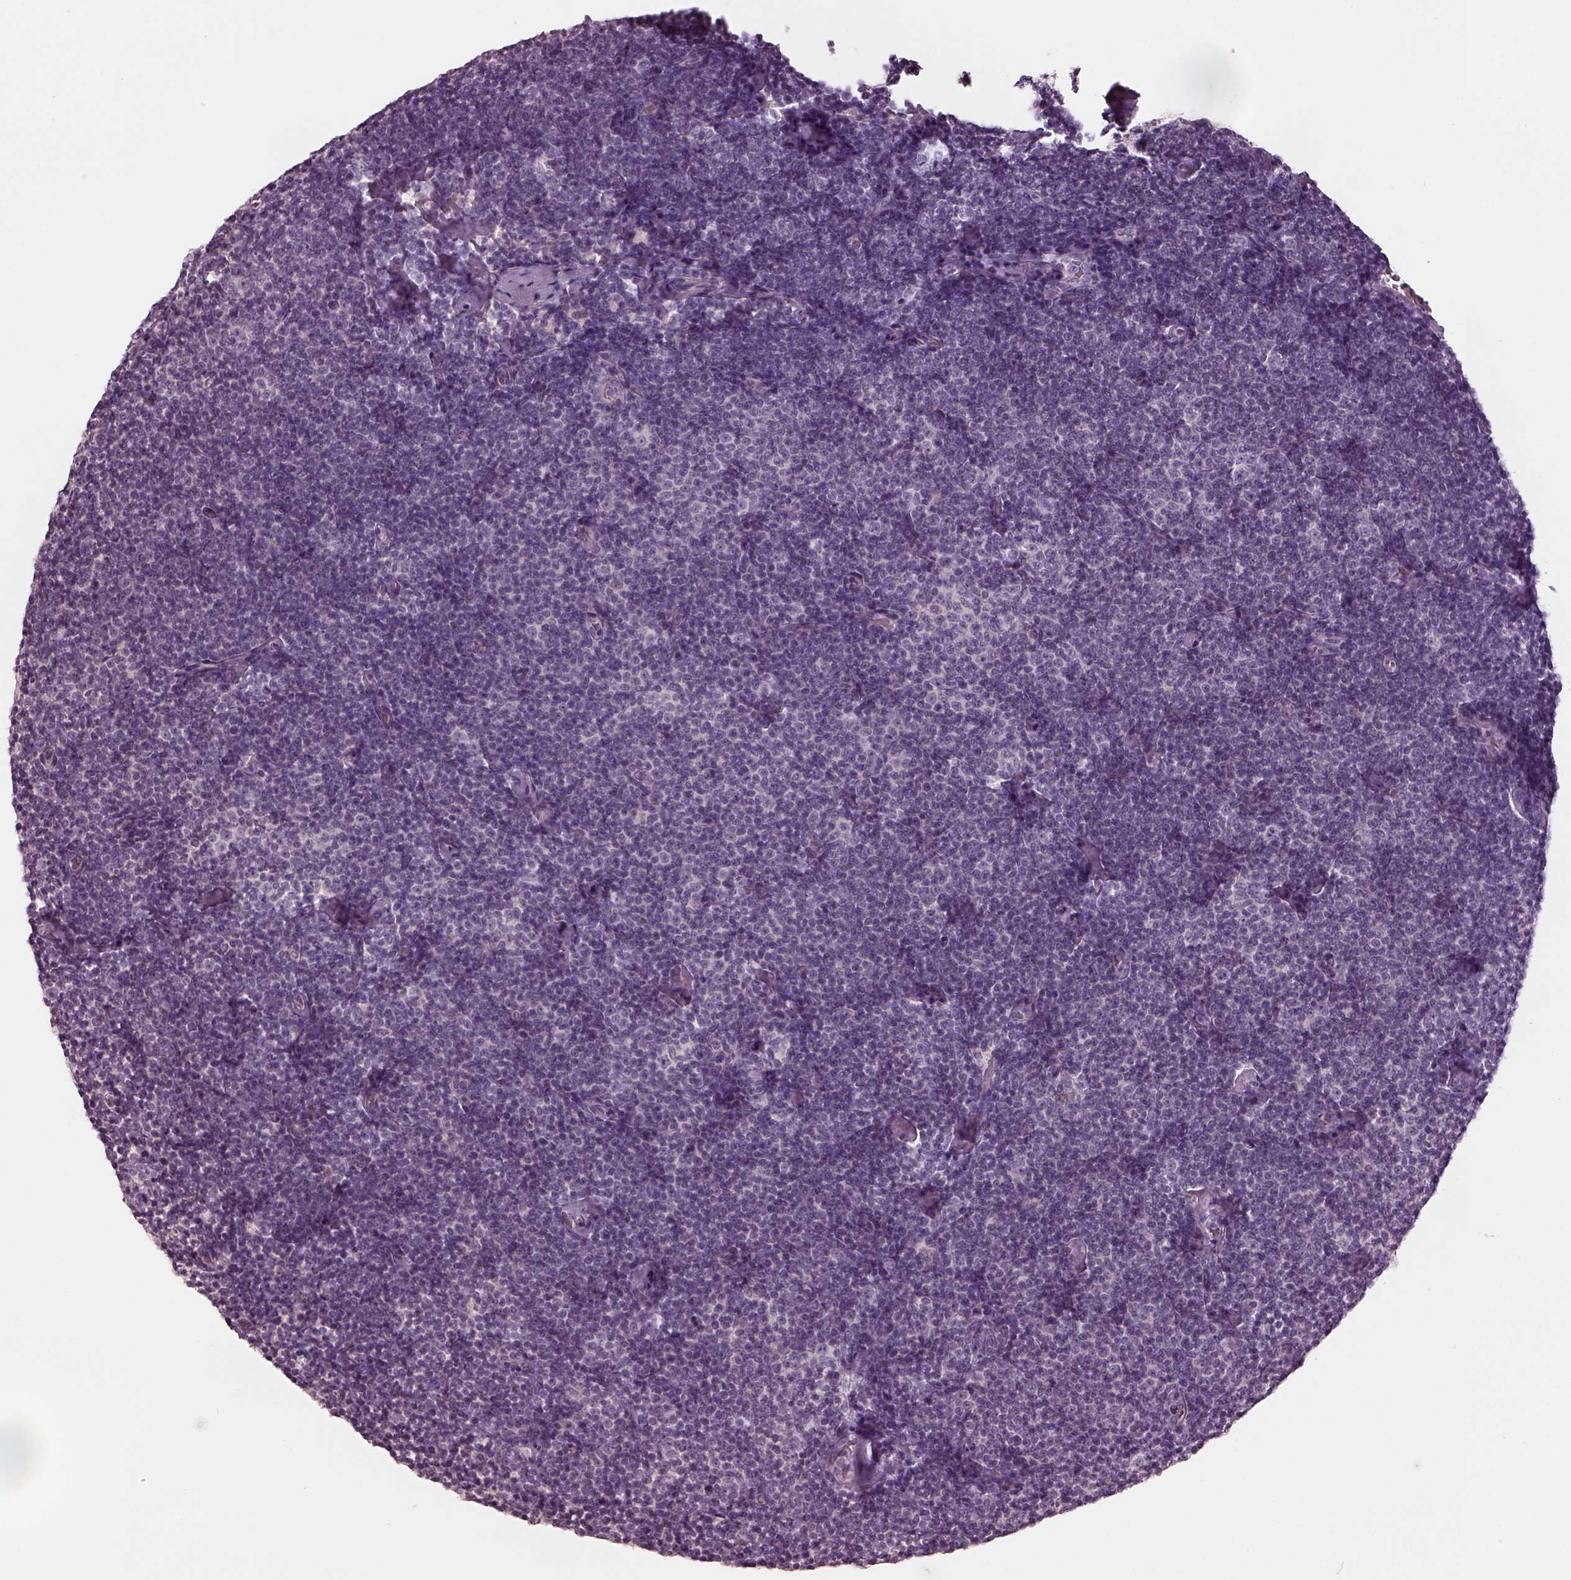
{"staining": {"intensity": "negative", "quantity": "none", "location": "none"}, "tissue": "lymphoma", "cell_type": "Tumor cells", "image_type": "cancer", "snomed": [{"axis": "morphology", "description": "Malignant lymphoma, non-Hodgkin's type, Low grade"}, {"axis": "topography", "description": "Lymph node"}], "caption": "Human low-grade malignant lymphoma, non-Hodgkin's type stained for a protein using immunohistochemistry (IHC) reveals no staining in tumor cells.", "gene": "MIA", "patient": {"sex": "male", "age": 81}}